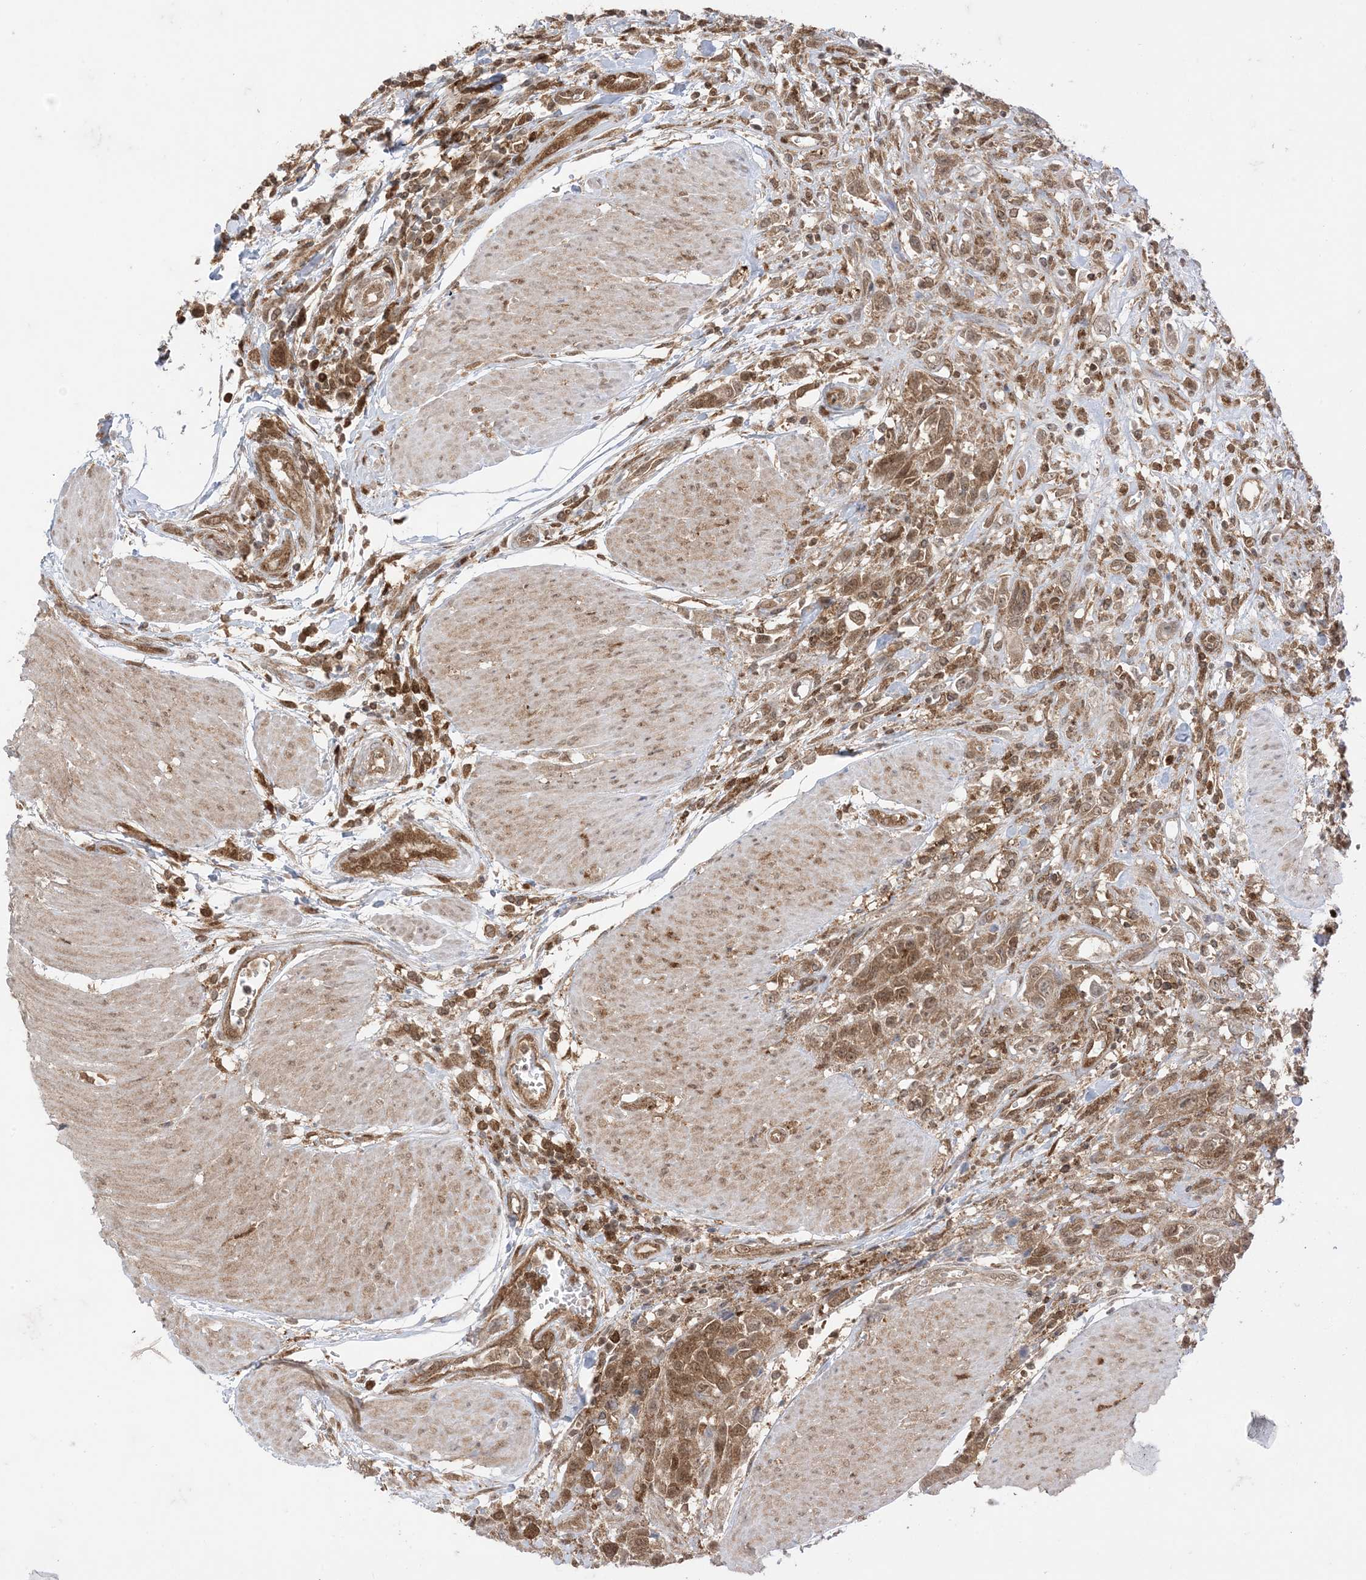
{"staining": {"intensity": "moderate", "quantity": ">75%", "location": "cytoplasmic/membranous,nuclear"}, "tissue": "urothelial cancer", "cell_type": "Tumor cells", "image_type": "cancer", "snomed": [{"axis": "morphology", "description": "Urothelial carcinoma, High grade"}, {"axis": "topography", "description": "Urinary bladder"}], "caption": "A high-resolution histopathology image shows immunohistochemistry staining of urothelial cancer, which reveals moderate cytoplasmic/membranous and nuclear staining in approximately >75% of tumor cells.", "gene": "PTPA", "patient": {"sex": "male", "age": 50}}